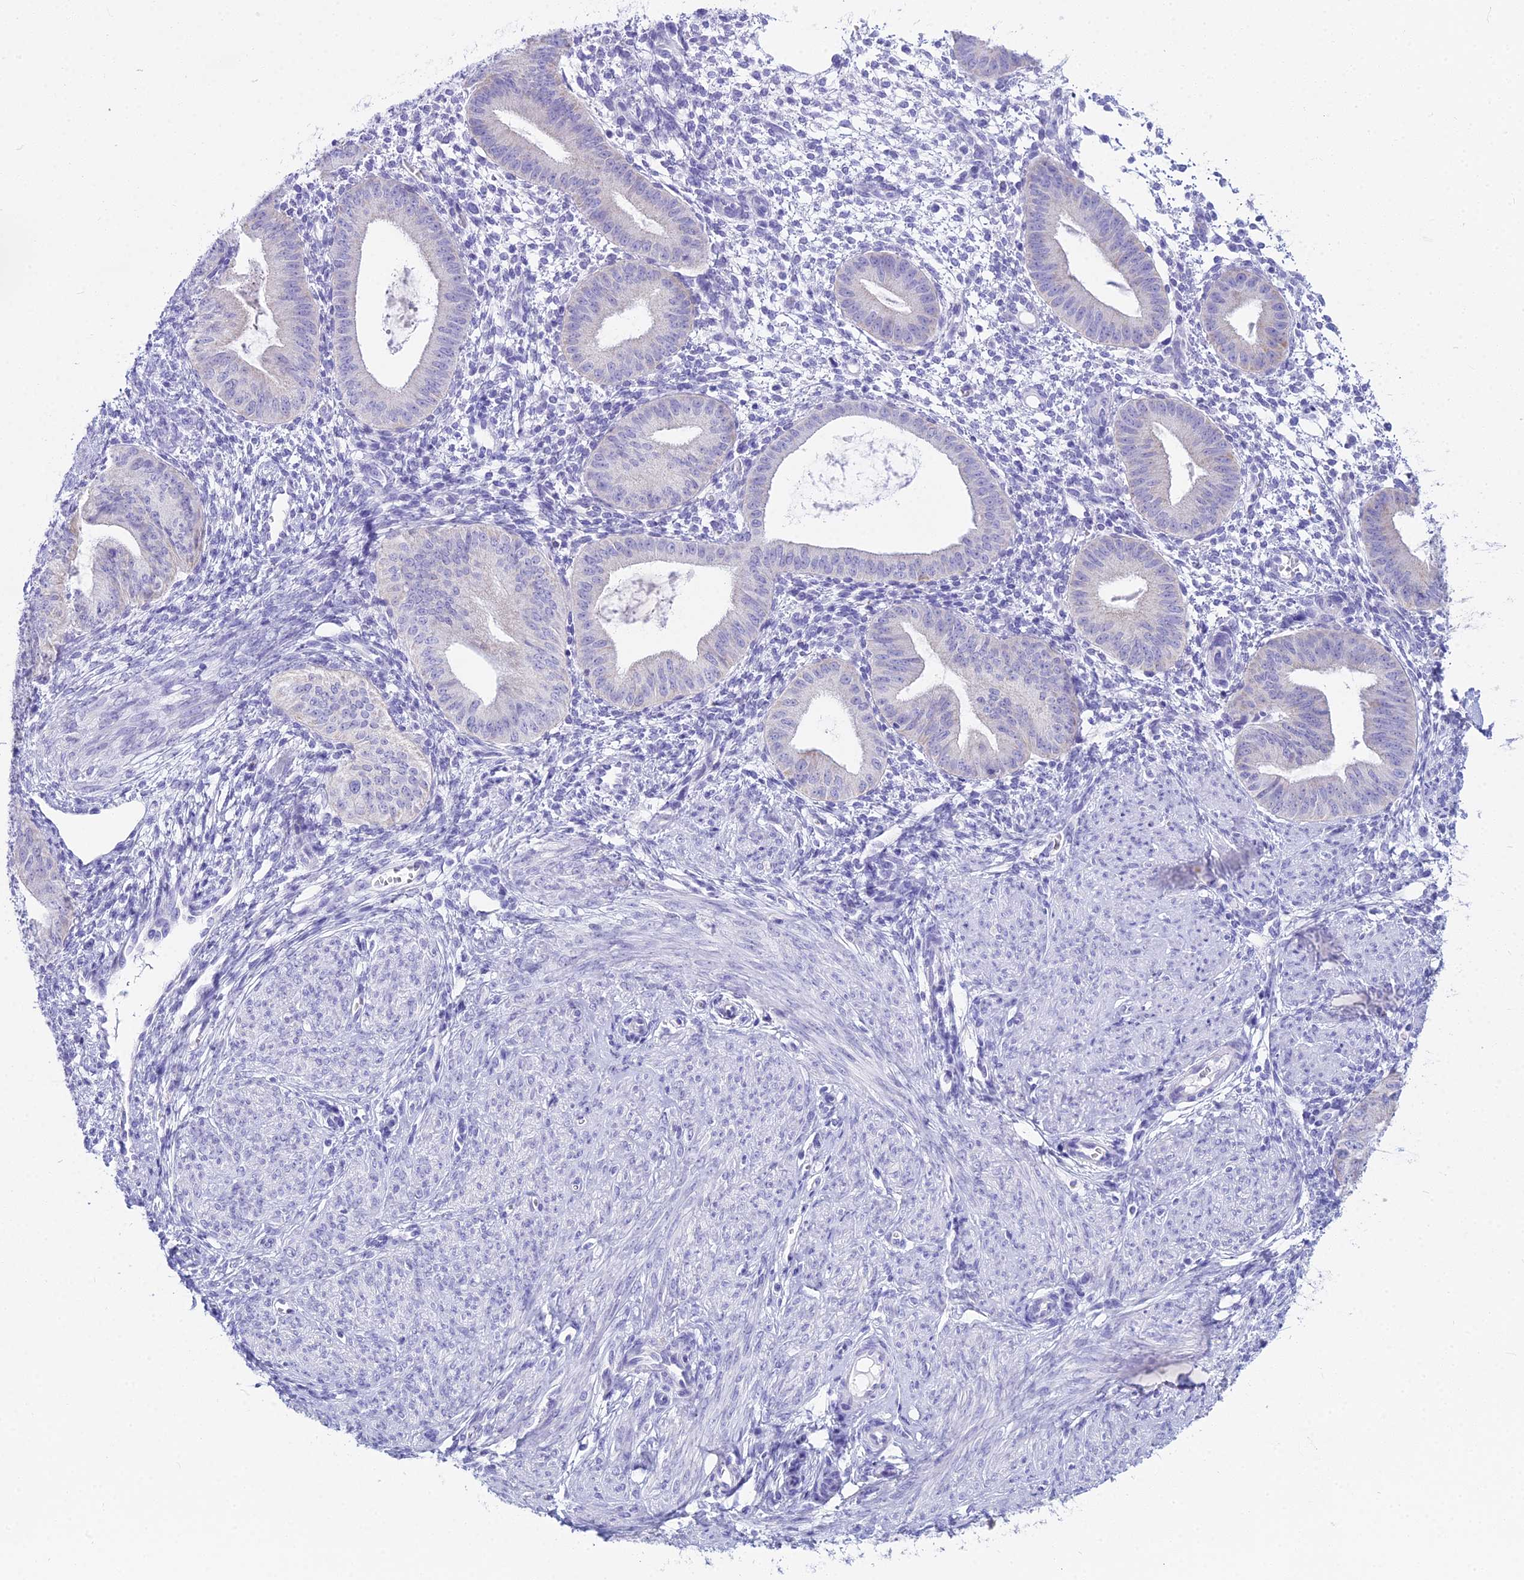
{"staining": {"intensity": "negative", "quantity": "none", "location": "none"}, "tissue": "endometrium", "cell_type": "Cells in endometrial stroma", "image_type": "normal", "snomed": [{"axis": "morphology", "description": "Normal tissue, NOS"}, {"axis": "topography", "description": "Endometrium"}], "caption": "An image of endometrium stained for a protein exhibits no brown staining in cells in endometrial stroma. (DAB IHC with hematoxylin counter stain).", "gene": "CGB1", "patient": {"sex": "female", "age": 49}}